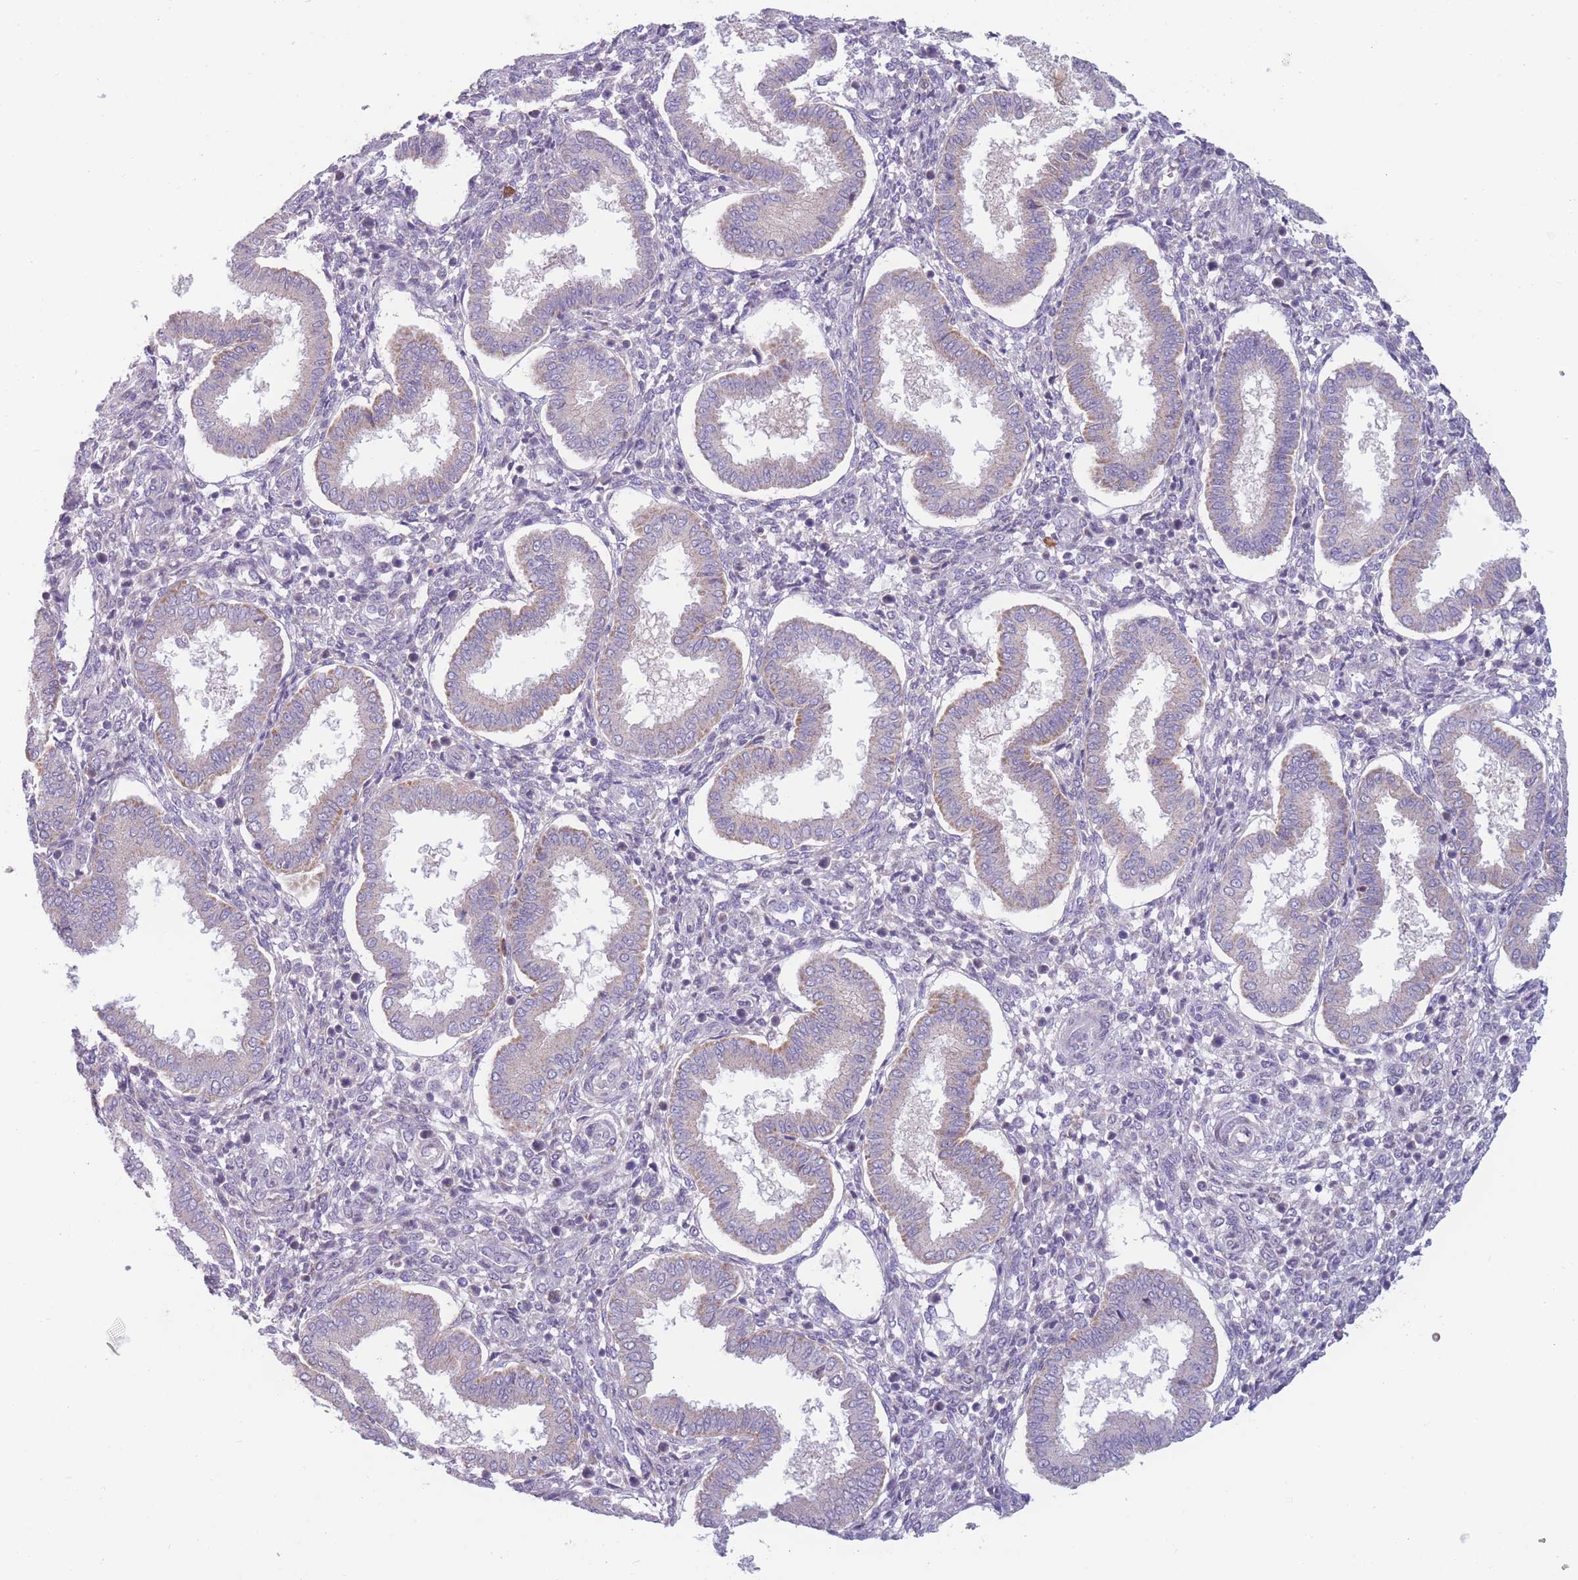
{"staining": {"intensity": "negative", "quantity": "none", "location": "none"}, "tissue": "endometrium", "cell_type": "Cells in endometrial stroma", "image_type": "normal", "snomed": [{"axis": "morphology", "description": "Normal tissue, NOS"}, {"axis": "topography", "description": "Endometrium"}], "caption": "IHC histopathology image of unremarkable endometrium stained for a protein (brown), which shows no positivity in cells in endometrial stroma.", "gene": "PDE4A", "patient": {"sex": "female", "age": 24}}